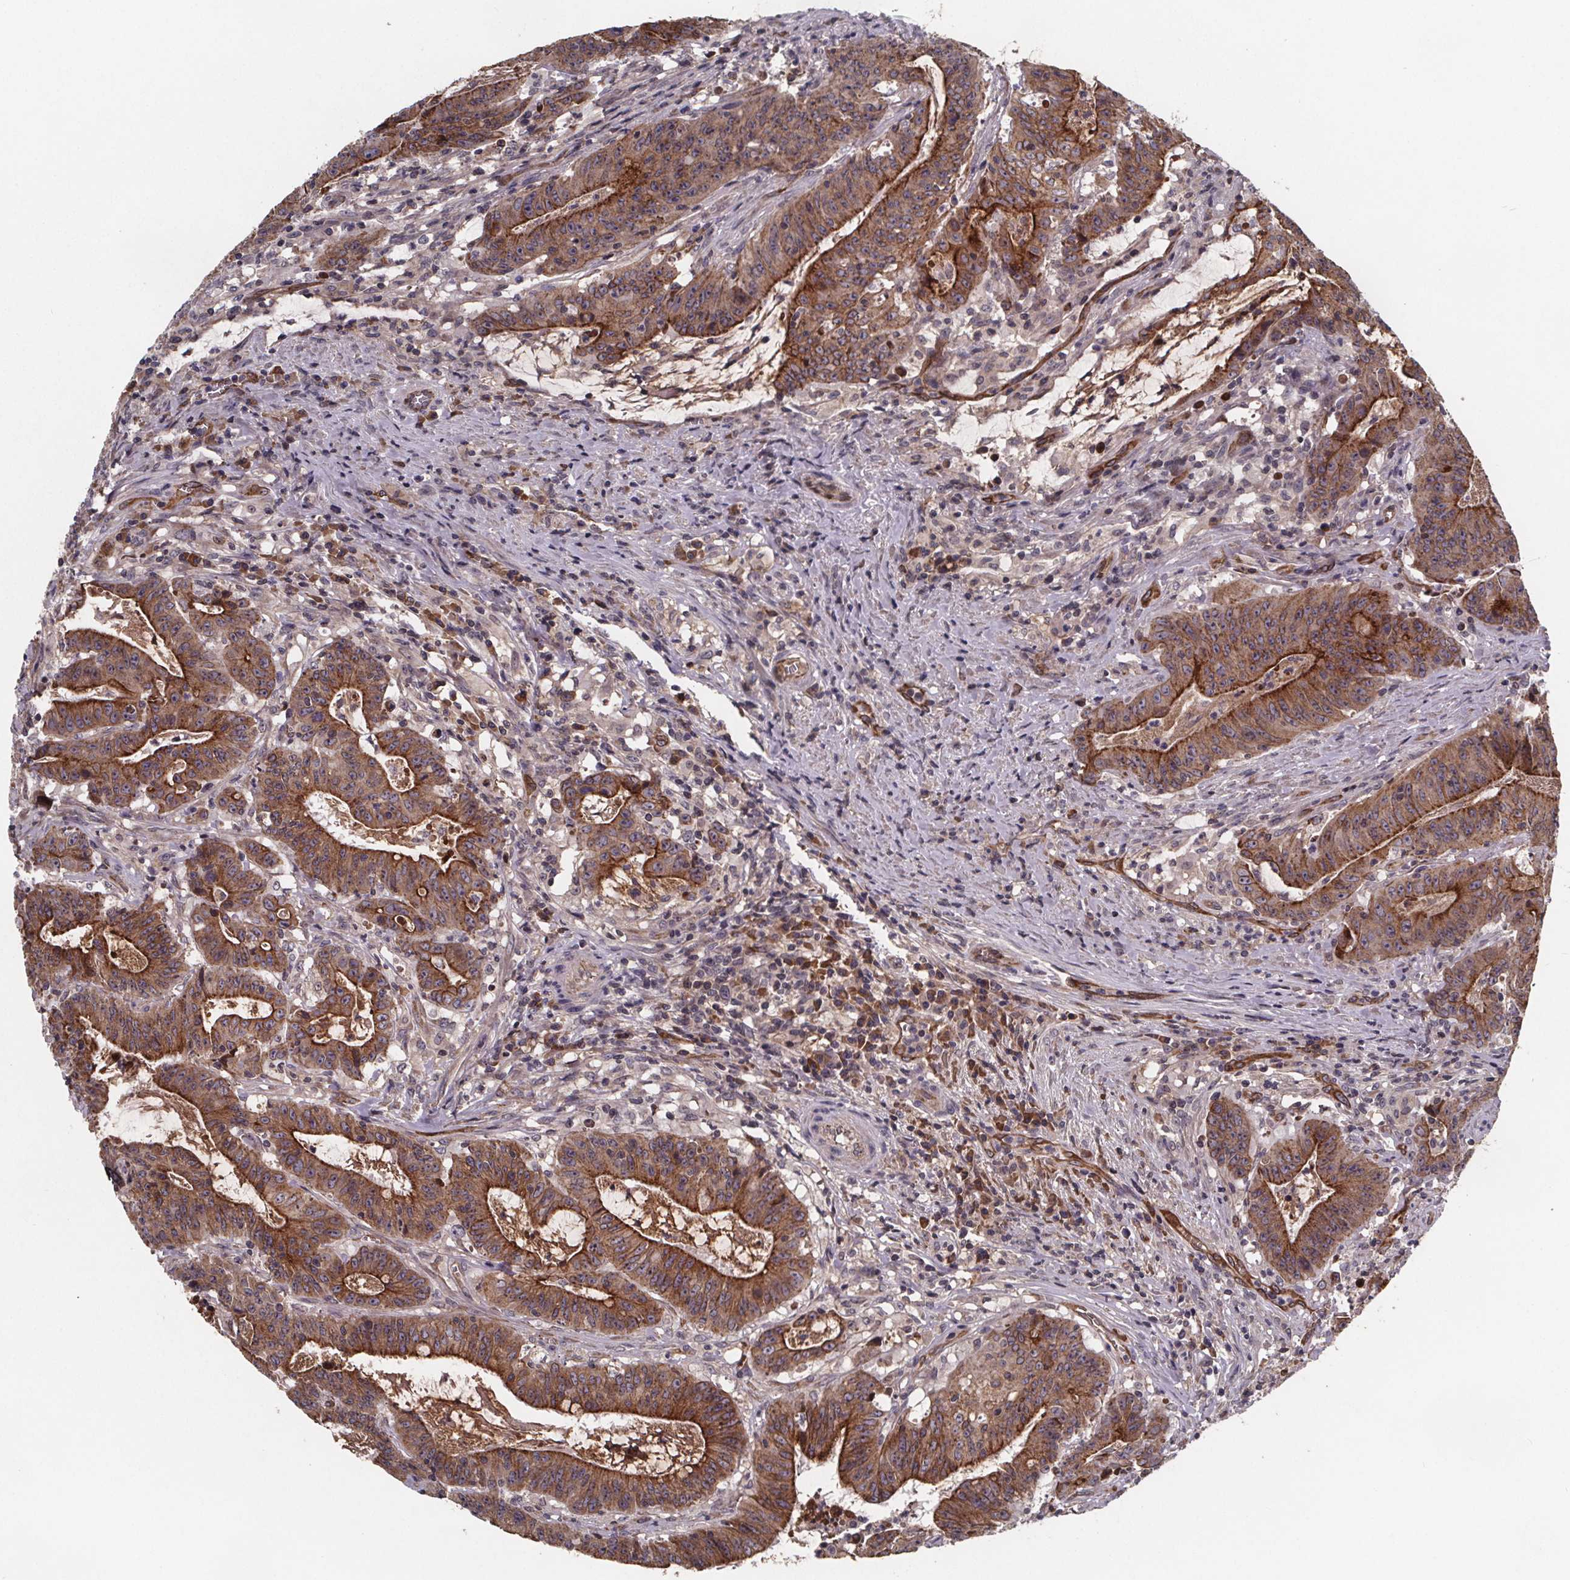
{"staining": {"intensity": "moderate", "quantity": ">75%", "location": "cytoplasmic/membranous"}, "tissue": "colorectal cancer", "cell_type": "Tumor cells", "image_type": "cancer", "snomed": [{"axis": "morphology", "description": "Adenocarcinoma, NOS"}, {"axis": "topography", "description": "Colon"}], "caption": "Protein expression analysis of colorectal cancer (adenocarcinoma) exhibits moderate cytoplasmic/membranous expression in about >75% of tumor cells.", "gene": "FASTKD3", "patient": {"sex": "male", "age": 33}}